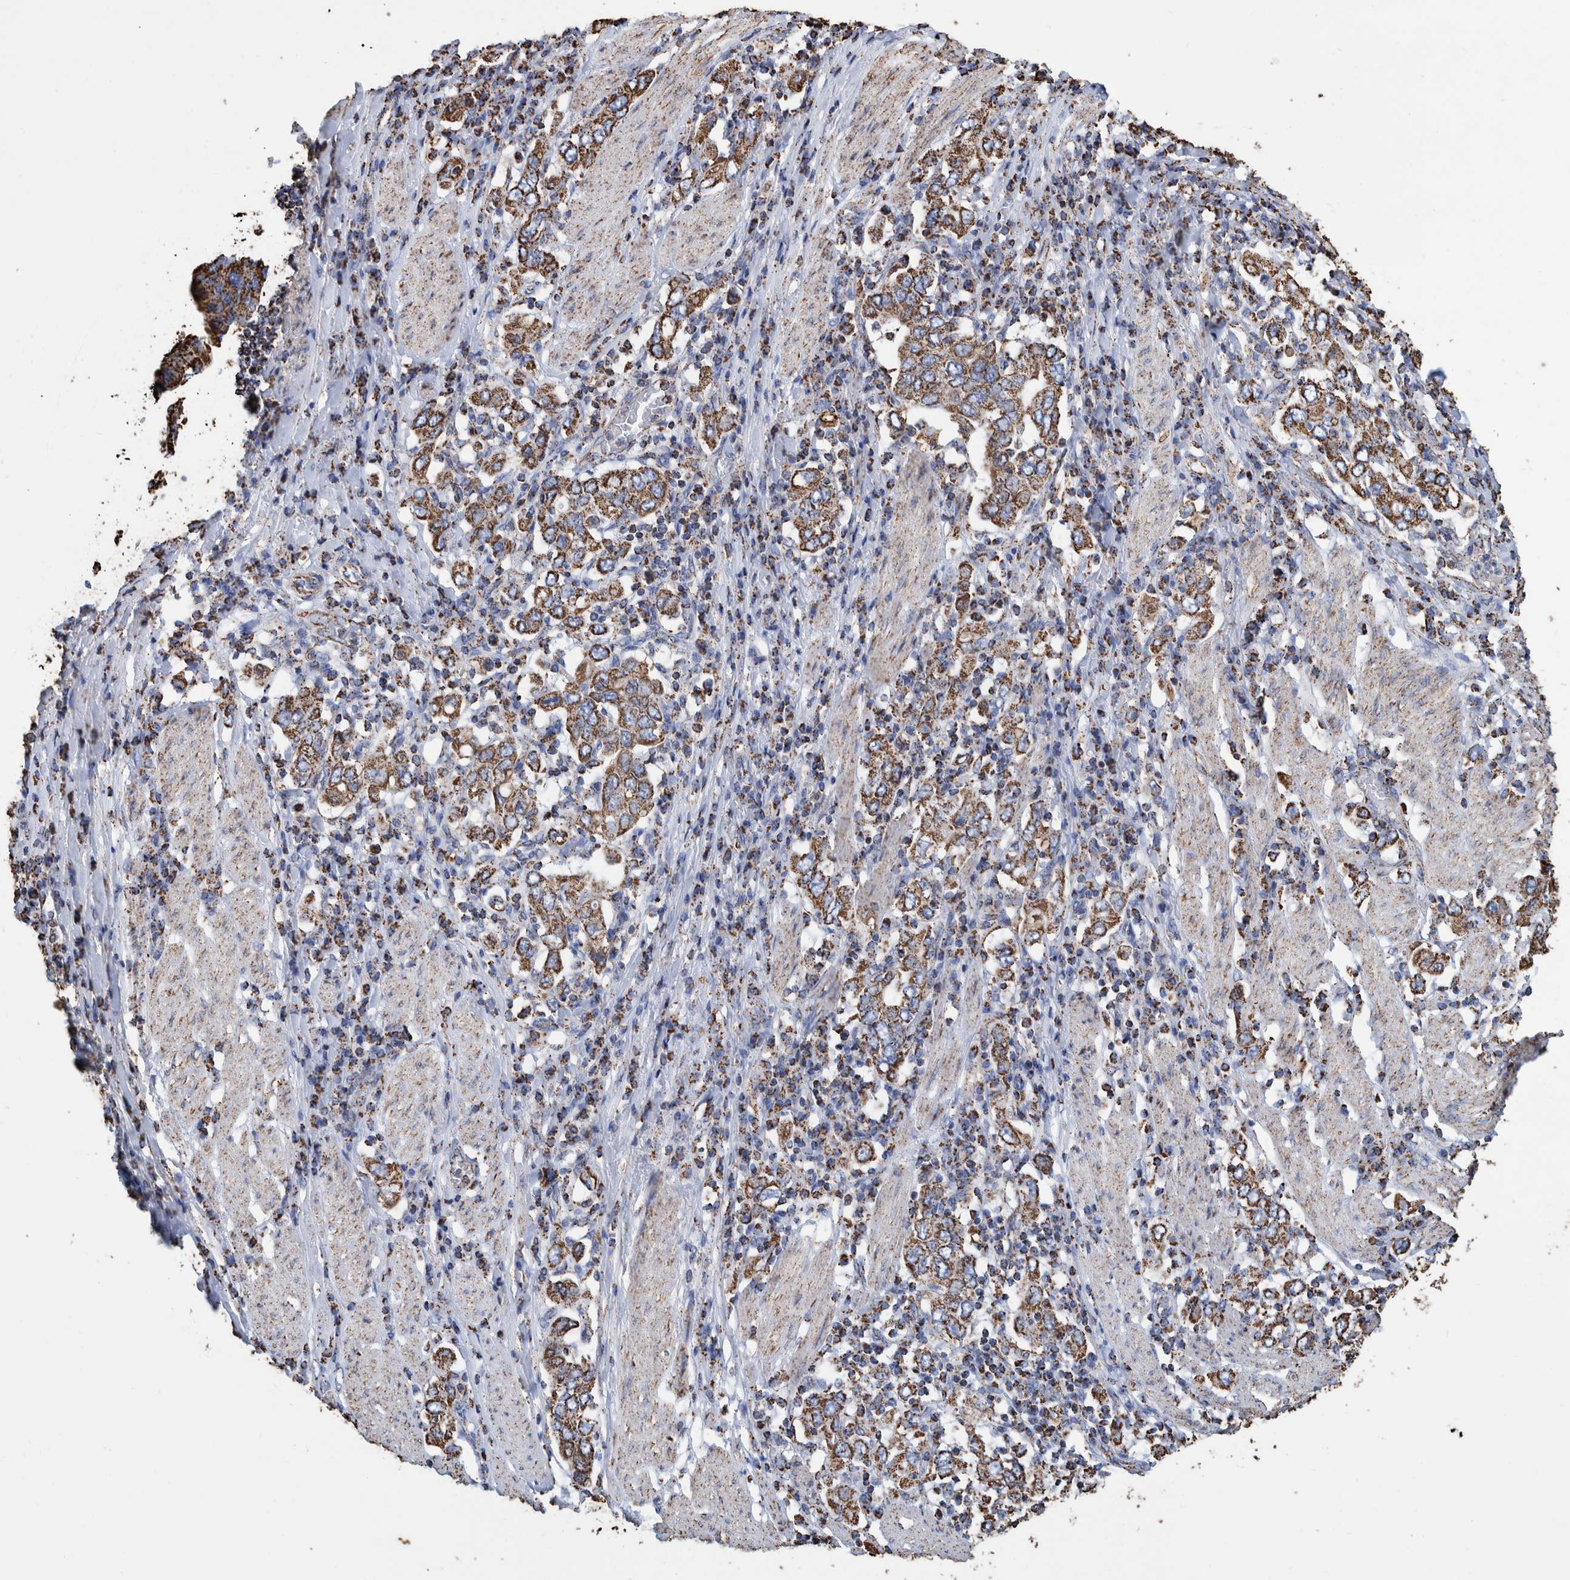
{"staining": {"intensity": "strong", "quantity": ">75%", "location": "cytoplasmic/membranous"}, "tissue": "stomach cancer", "cell_type": "Tumor cells", "image_type": "cancer", "snomed": [{"axis": "morphology", "description": "Adenocarcinoma, NOS"}, {"axis": "topography", "description": "Stomach, upper"}], "caption": "An immunohistochemistry micrograph of neoplastic tissue is shown. Protein staining in brown labels strong cytoplasmic/membranous positivity in stomach cancer within tumor cells.", "gene": "VPS26C", "patient": {"sex": "male", "age": 62}}